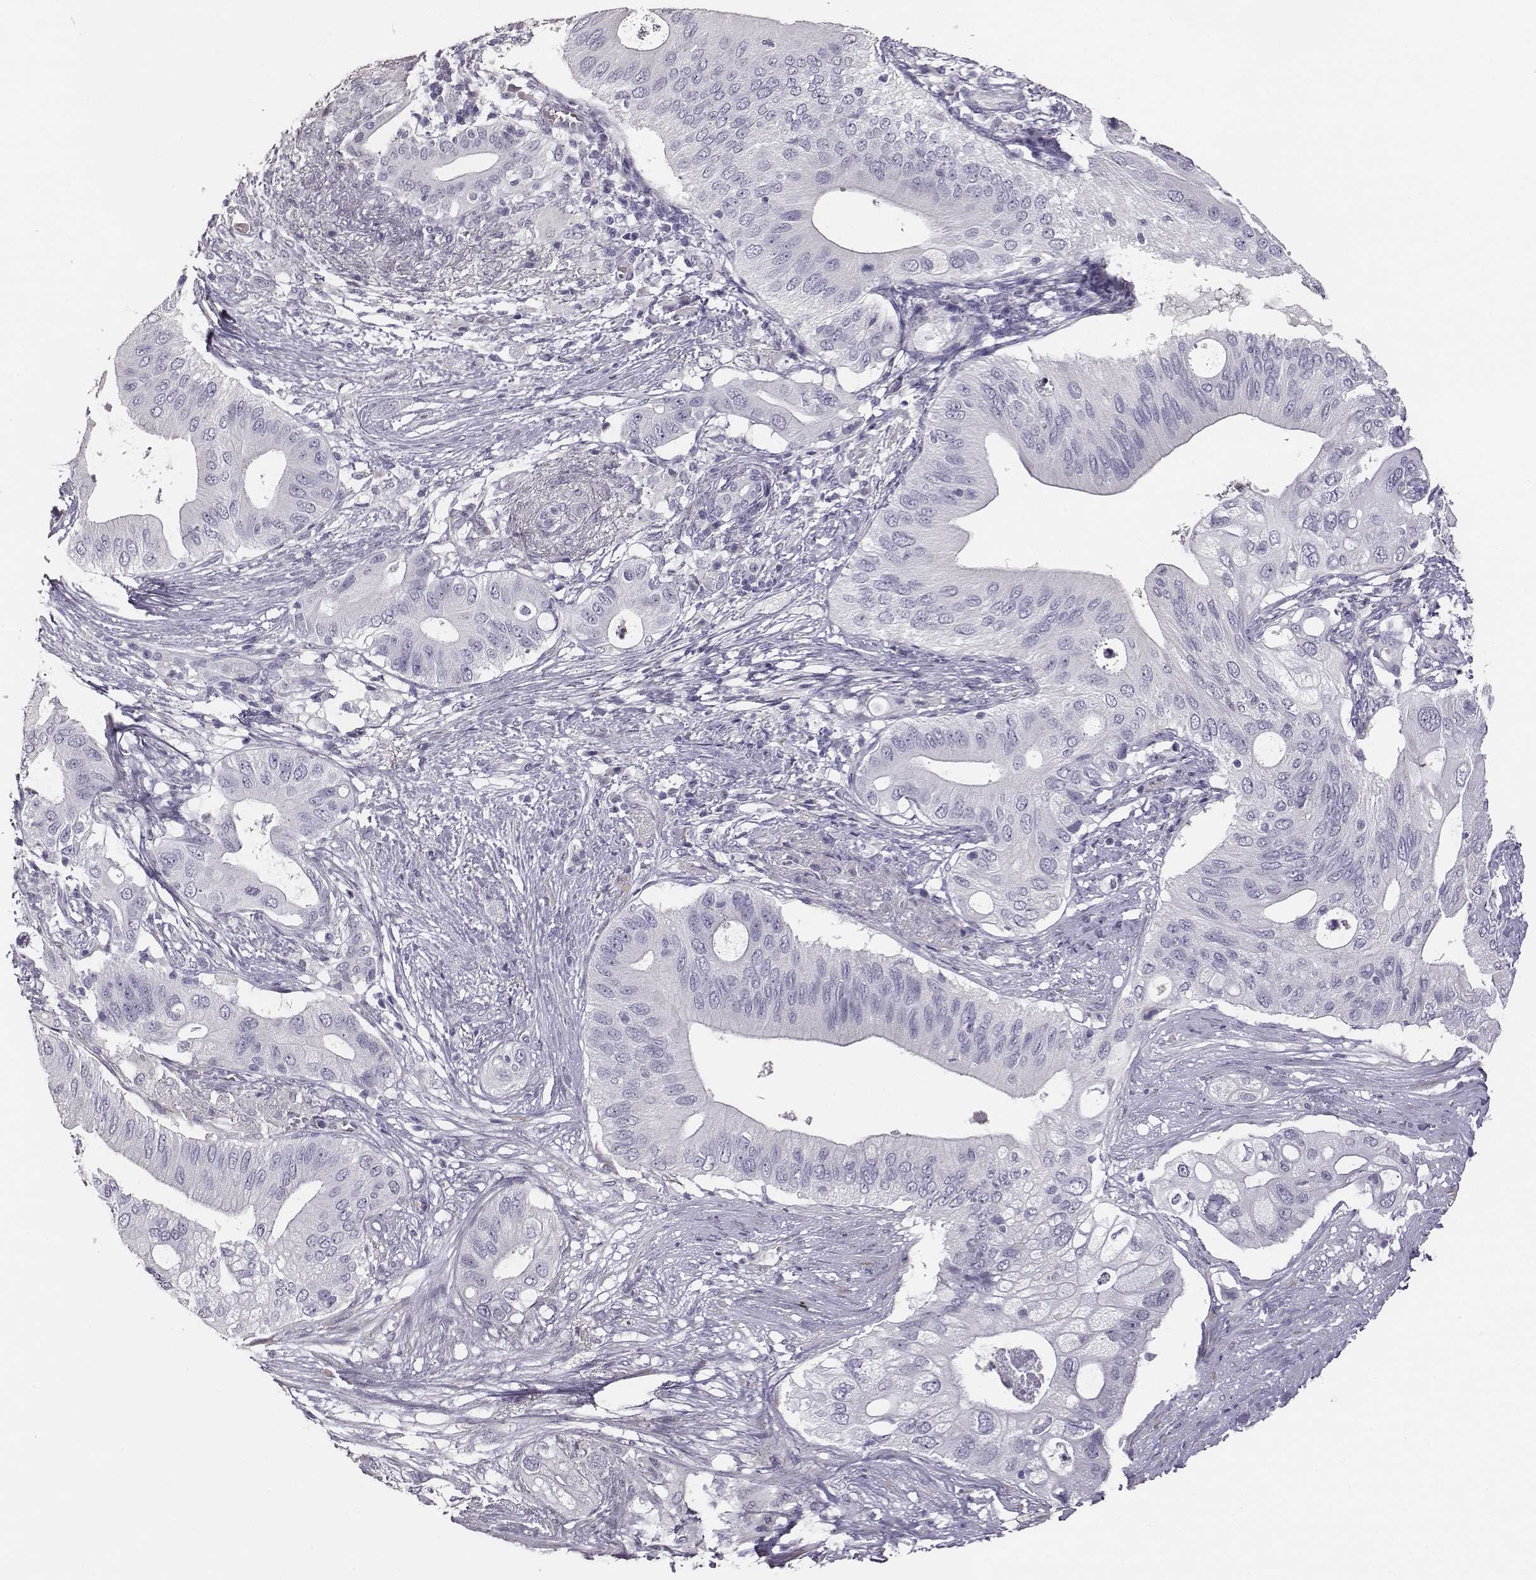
{"staining": {"intensity": "negative", "quantity": "none", "location": "none"}, "tissue": "pancreatic cancer", "cell_type": "Tumor cells", "image_type": "cancer", "snomed": [{"axis": "morphology", "description": "Adenocarcinoma, NOS"}, {"axis": "topography", "description": "Pancreas"}], "caption": "This is a histopathology image of immunohistochemistry (IHC) staining of pancreatic adenocarcinoma, which shows no staining in tumor cells.", "gene": "GUCA1A", "patient": {"sex": "female", "age": 72}}